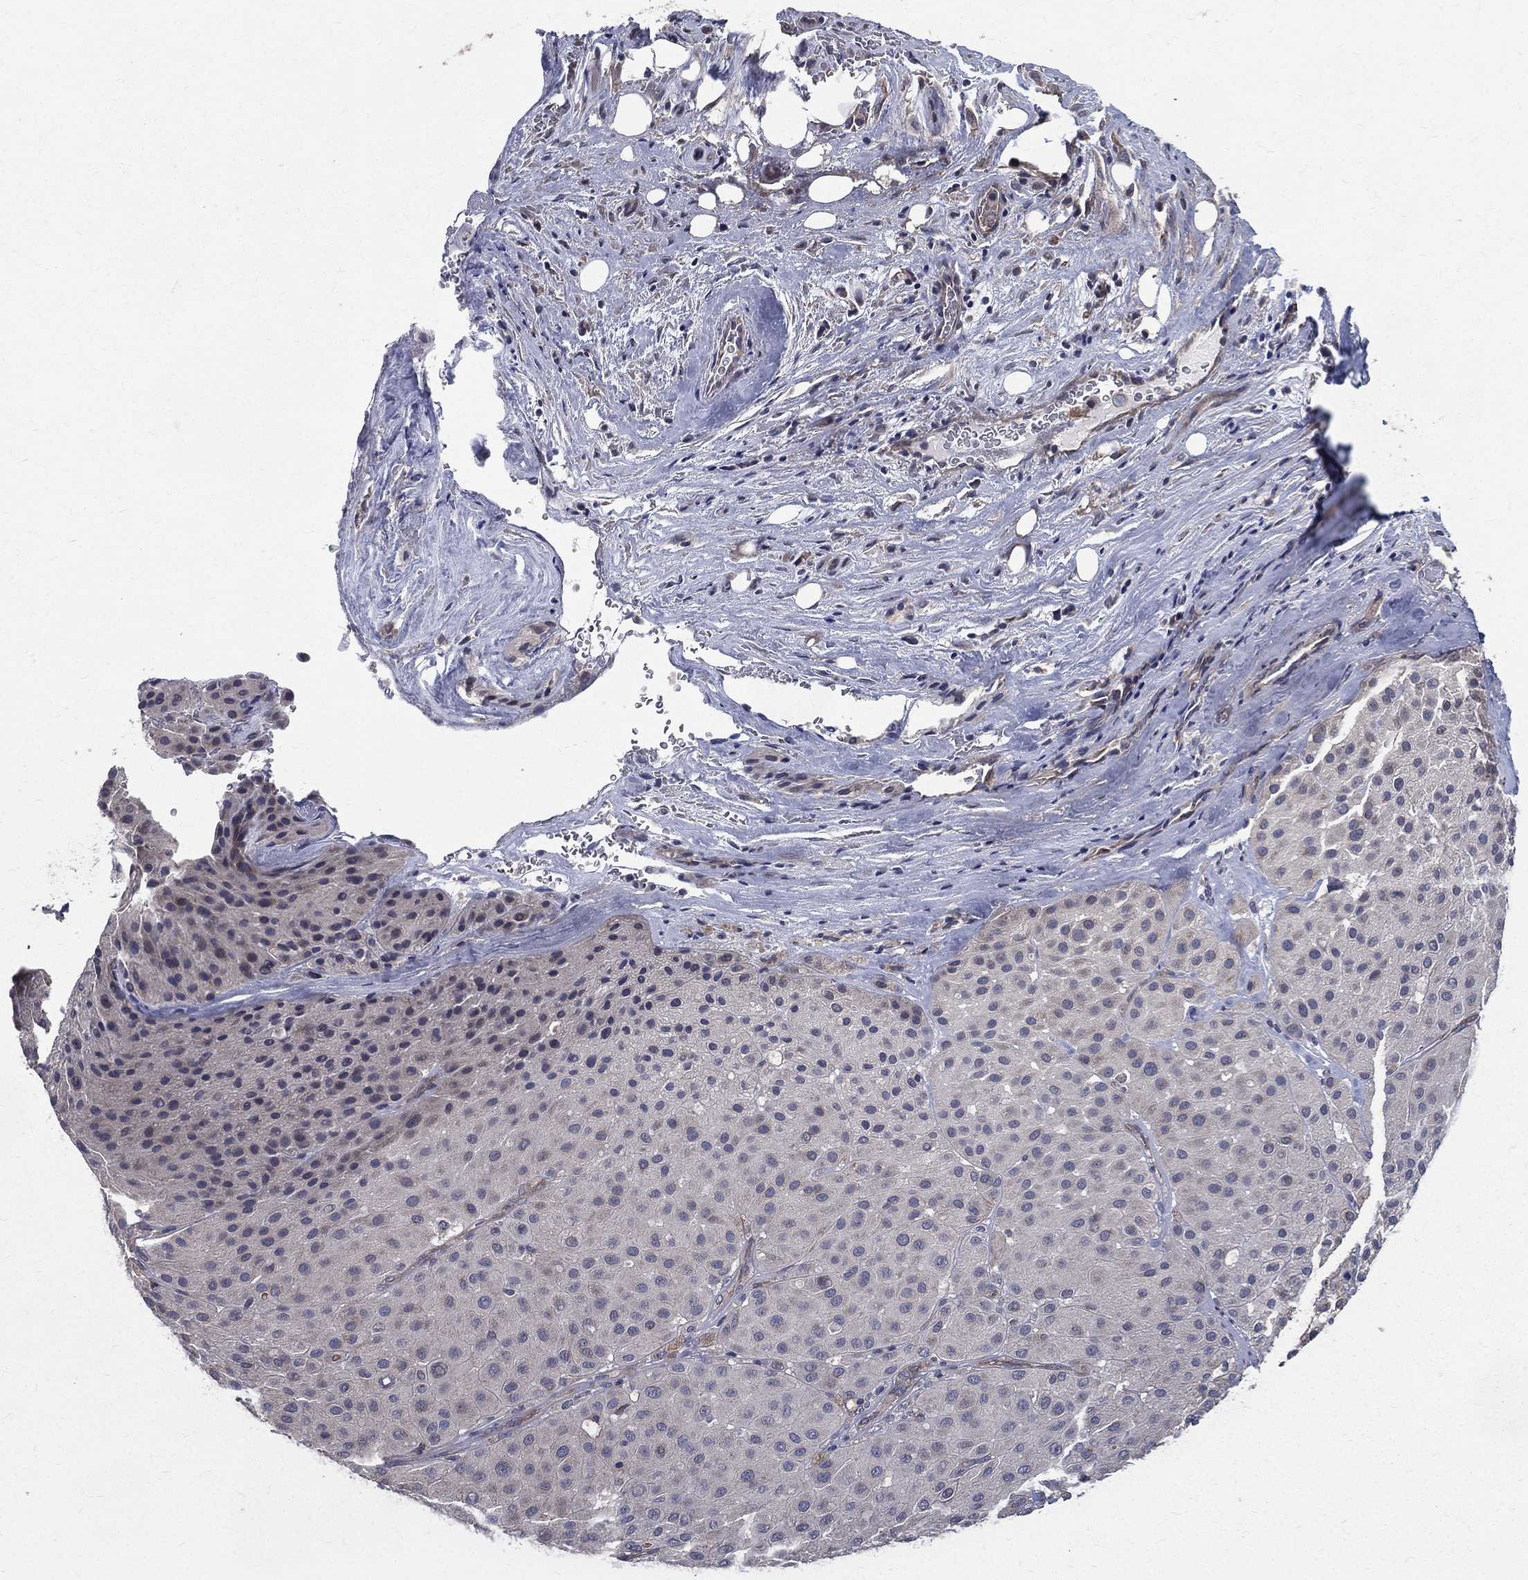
{"staining": {"intensity": "negative", "quantity": "none", "location": "none"}, "tissue": "melanoma", "cell_type": "Tumor cells", "image_type": "cancer", "snomed": [{"axis": "morphology", "description": "Malignant melanoma, Metastatic site"}, {"axis": "topography", "description": "Smooth muscle"}], "caption": "DAB immunohistochemical staining of melanoma shows no significant positivity in tumor cells. The staining was performed using DAB to visualize the protein expression in brown, while the nuclei were stained in blue with hematoxylin (Magnification: 20x).", "gene": "SERPINB2", "patient": {"sex": "male", "age": 41}}